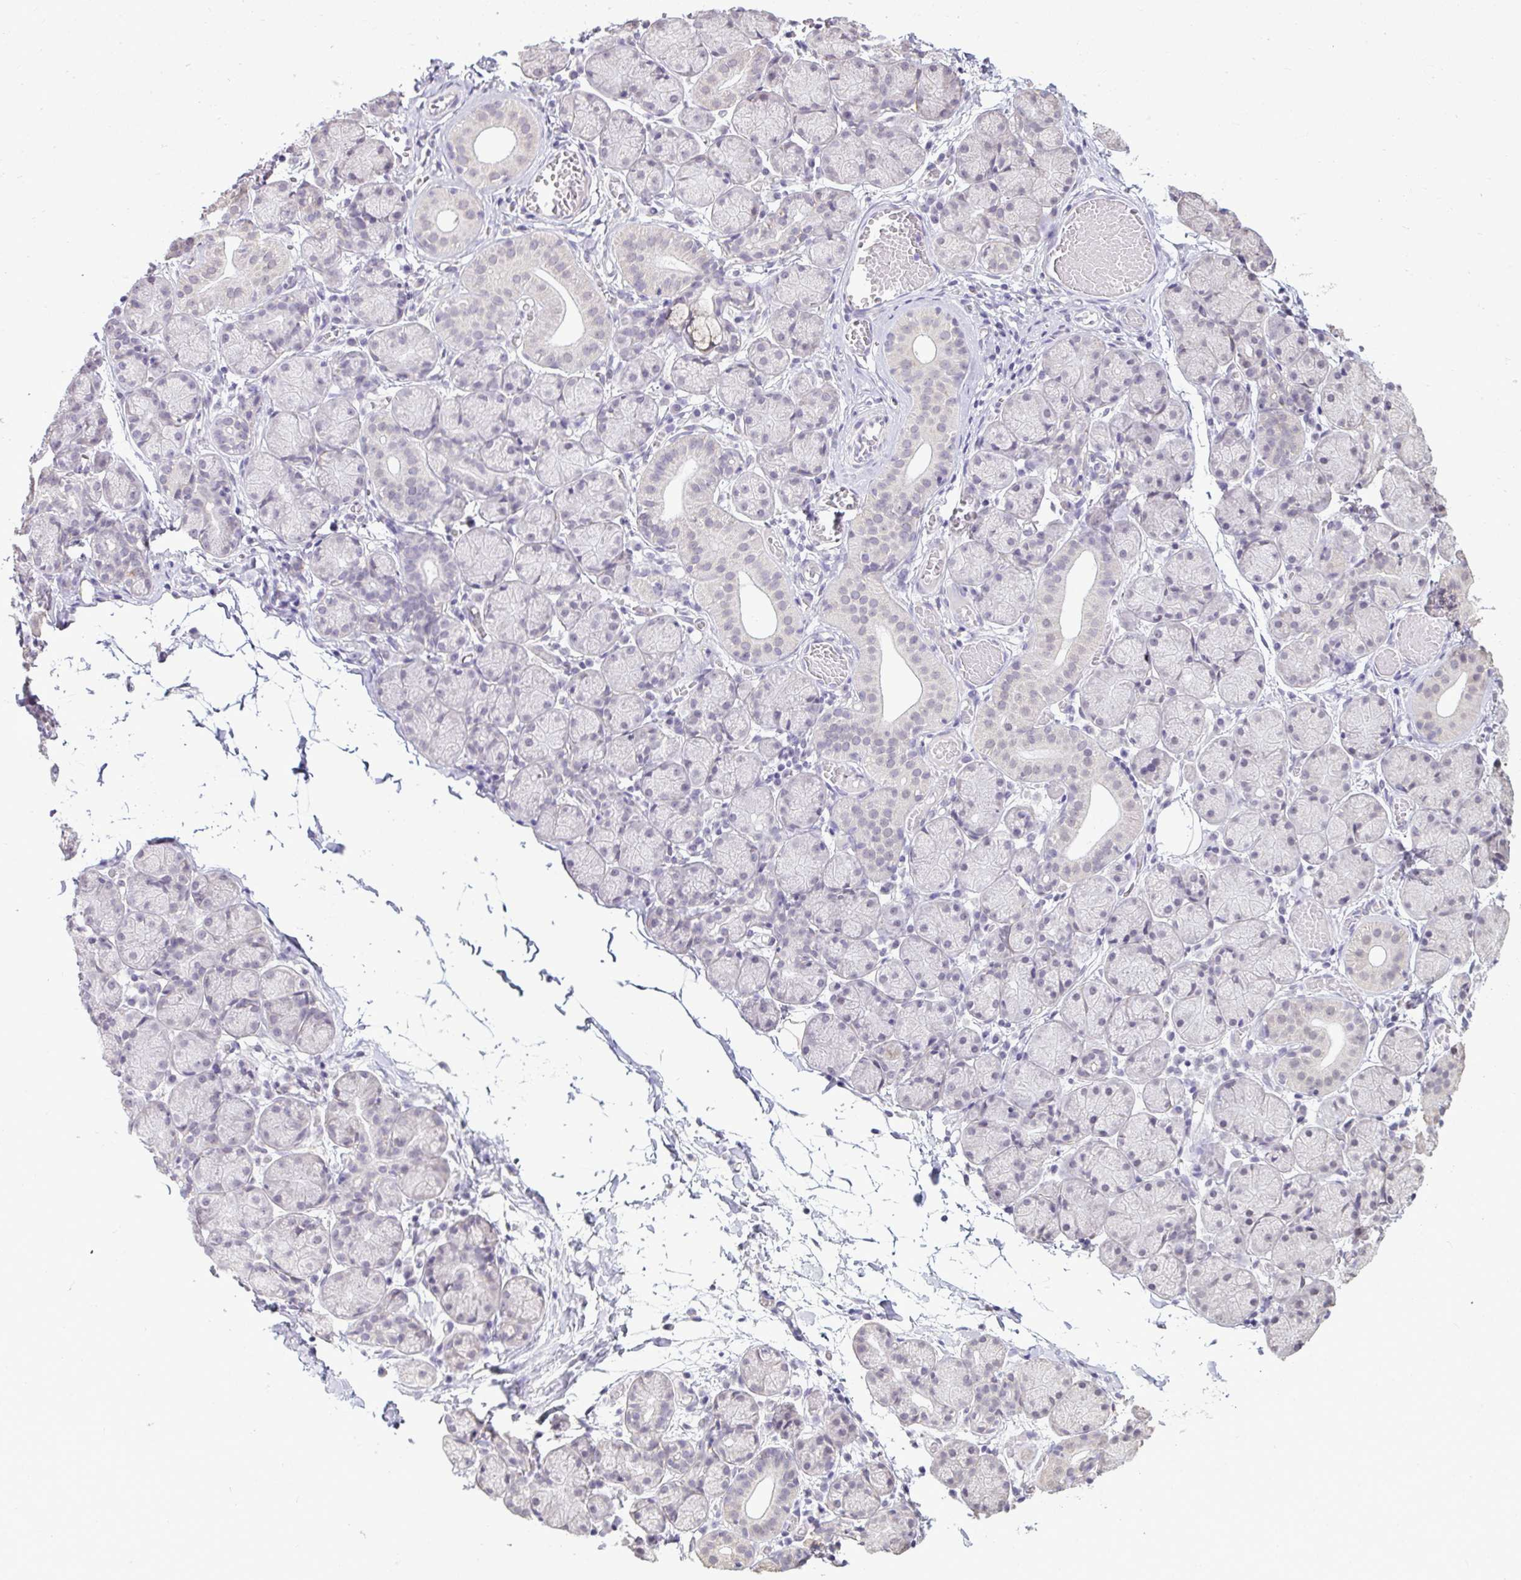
{"staining": {"intensity": "negative", "quantity": "none", "location": "none"}, "tissue": "salivary gland", "cell_type": "Glandular cells", "image_type": "normal", "snomed": [{"axis": "morphology", "description": "Normal tissue, NOS"}, {"axis": "topography", "description": "Salivary gland"}], "caption": "Micrograph shows no protein expression in glandular cells of unremarkable salivary gland. (DAB (3,3'-diaminobenzidine) immunohistochemistry (IHC) with hematoxylin counter stain).", "gene": "NPPA", "patient": {"sex": "female", "age": 24}}